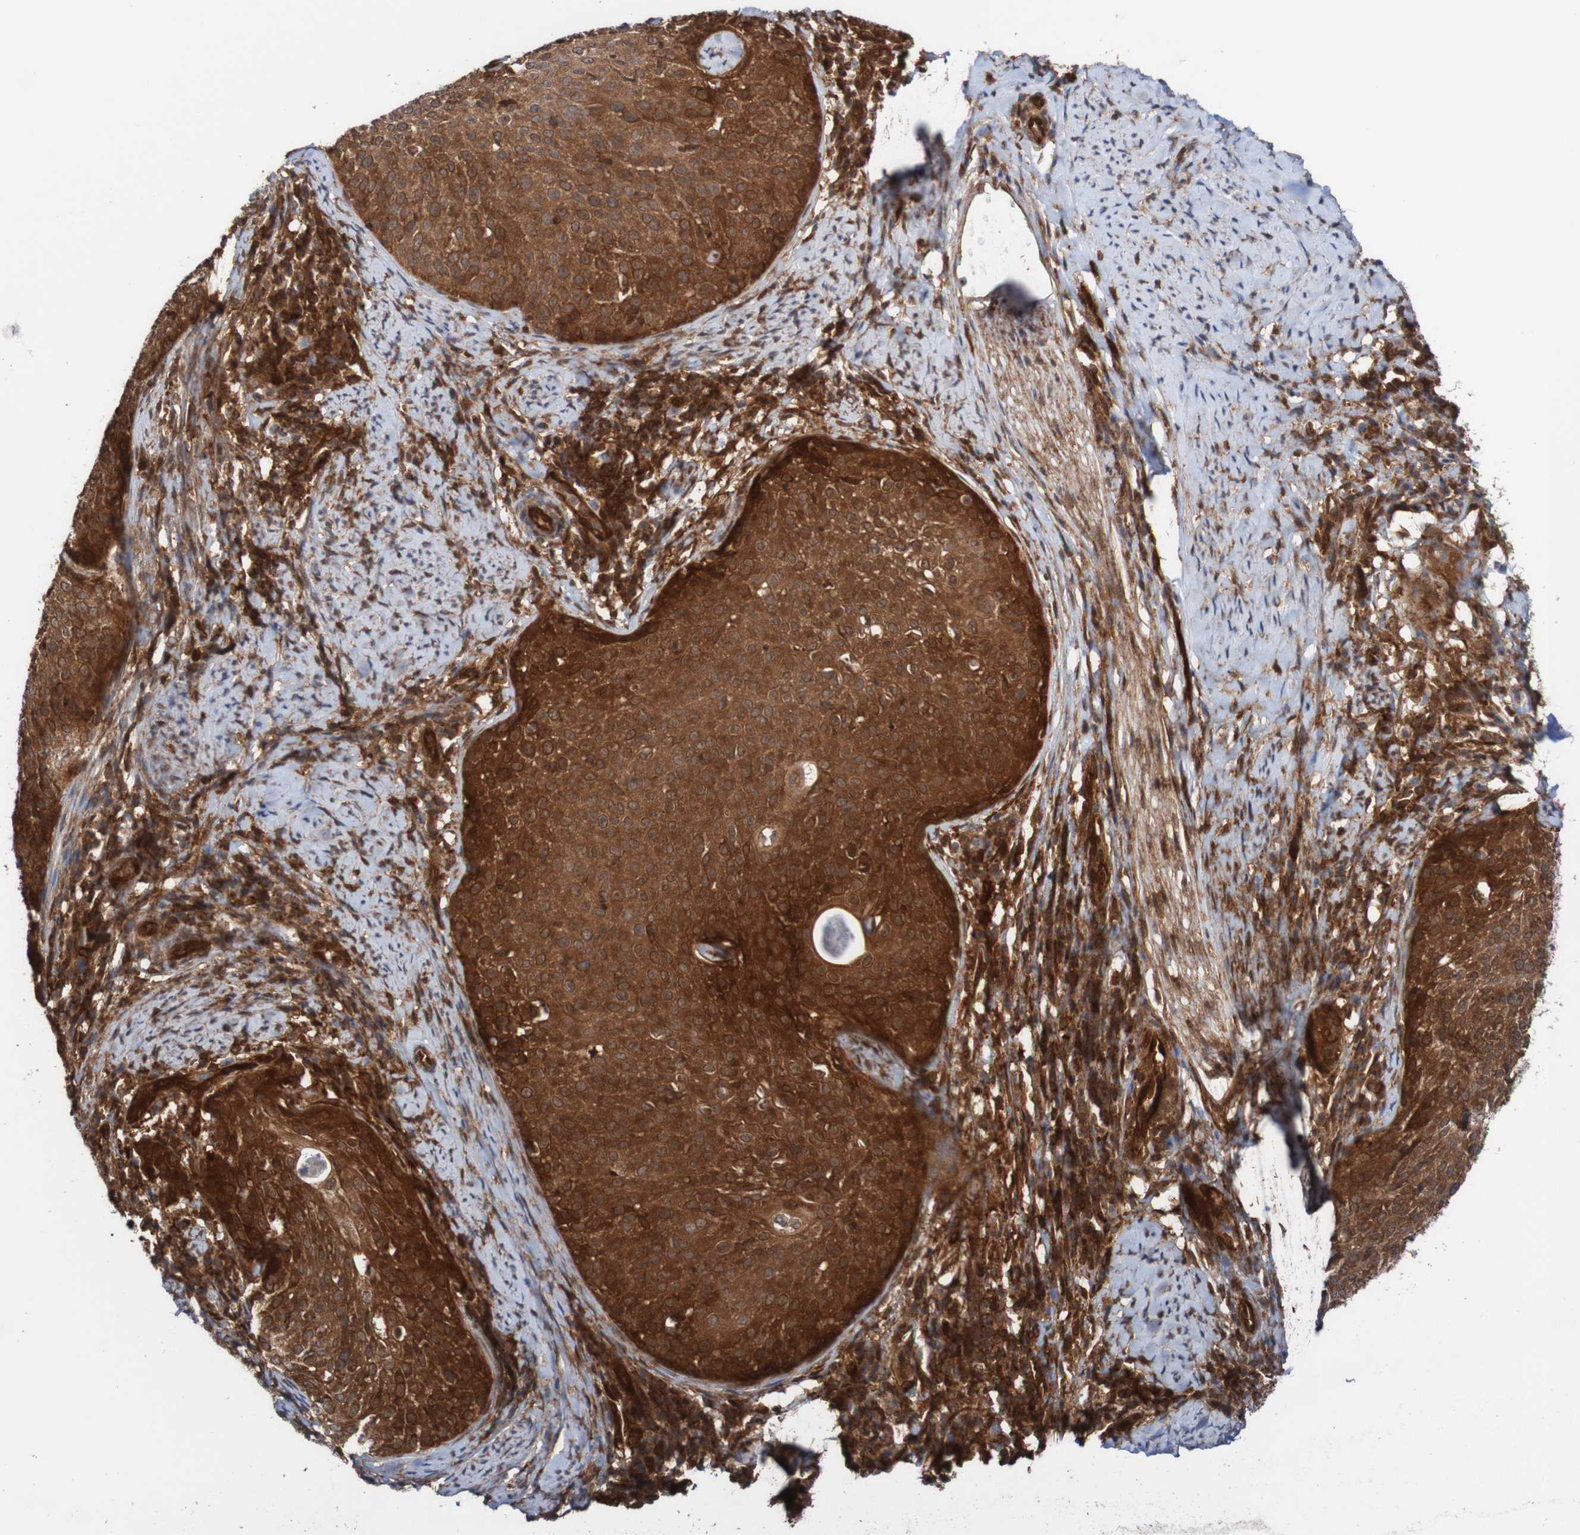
{"staining": {"intensity": "strong", "quantity": ">75%", "location": "cytoplasmic/membranous"}, "tissue": "cervical cancer", "cell_type": "Tumor cells", "image_type": "cancer", "snomed": [{"axis": "morphology", "description": "Squamous cell carcinoma, NOS"}, {"axis": "topography", "description": "Cervix"}], "caption": "Protein expression analysis of human cervical cancer reveals strong cytoplasmic/membranous positivity in approximately >75% of tumor cells. (Stains: DAB (3,3'-diaminobenzidine) in brown, nuclei in blue, Microscopy: brightfield microscopy at high magnification).", "gene": "RIGI", "patient": {"sex": "female", "age": 51}}